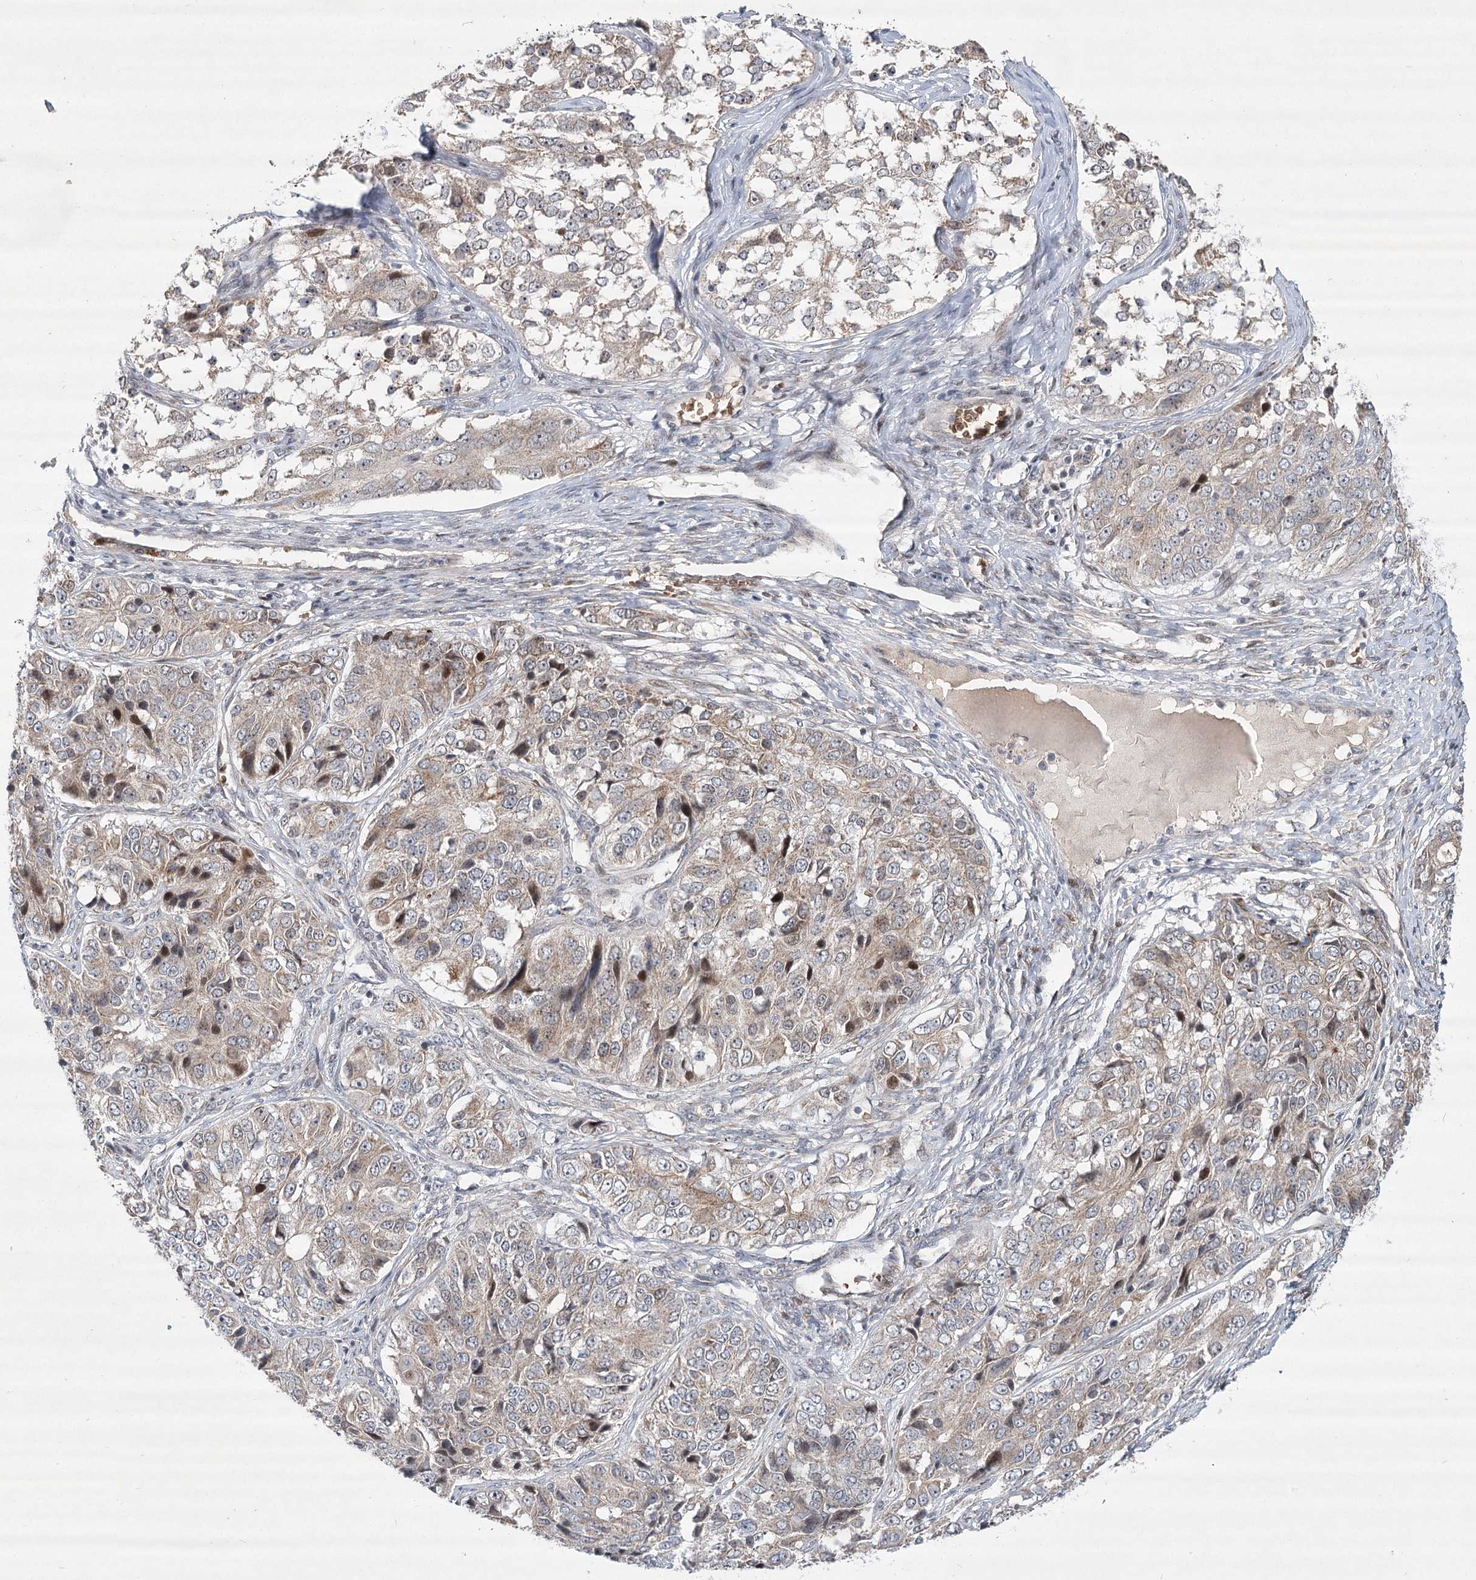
{"staining": {"intensity": "weak", "quantity": "25%-75%", "location": "cytoplasmic/membranous"}, "tissue": "ovarian cancer", "cell_type": "Tumor cells", "image_type": "cancer", "snomed": [{"axis": "morphology", "description": "Carcinoma, endometroid"}, {"axis": "topography", "description": "Ovary"}], "caption": "There is low levels of weak cytoplasmic/membranous positivity in tumor cells of ovarian cancer, as demonstrated by immunohistochemical staining (brown color).", "gene": "NSMCE4A", "patient": {"sex": "female", "age": 51}}